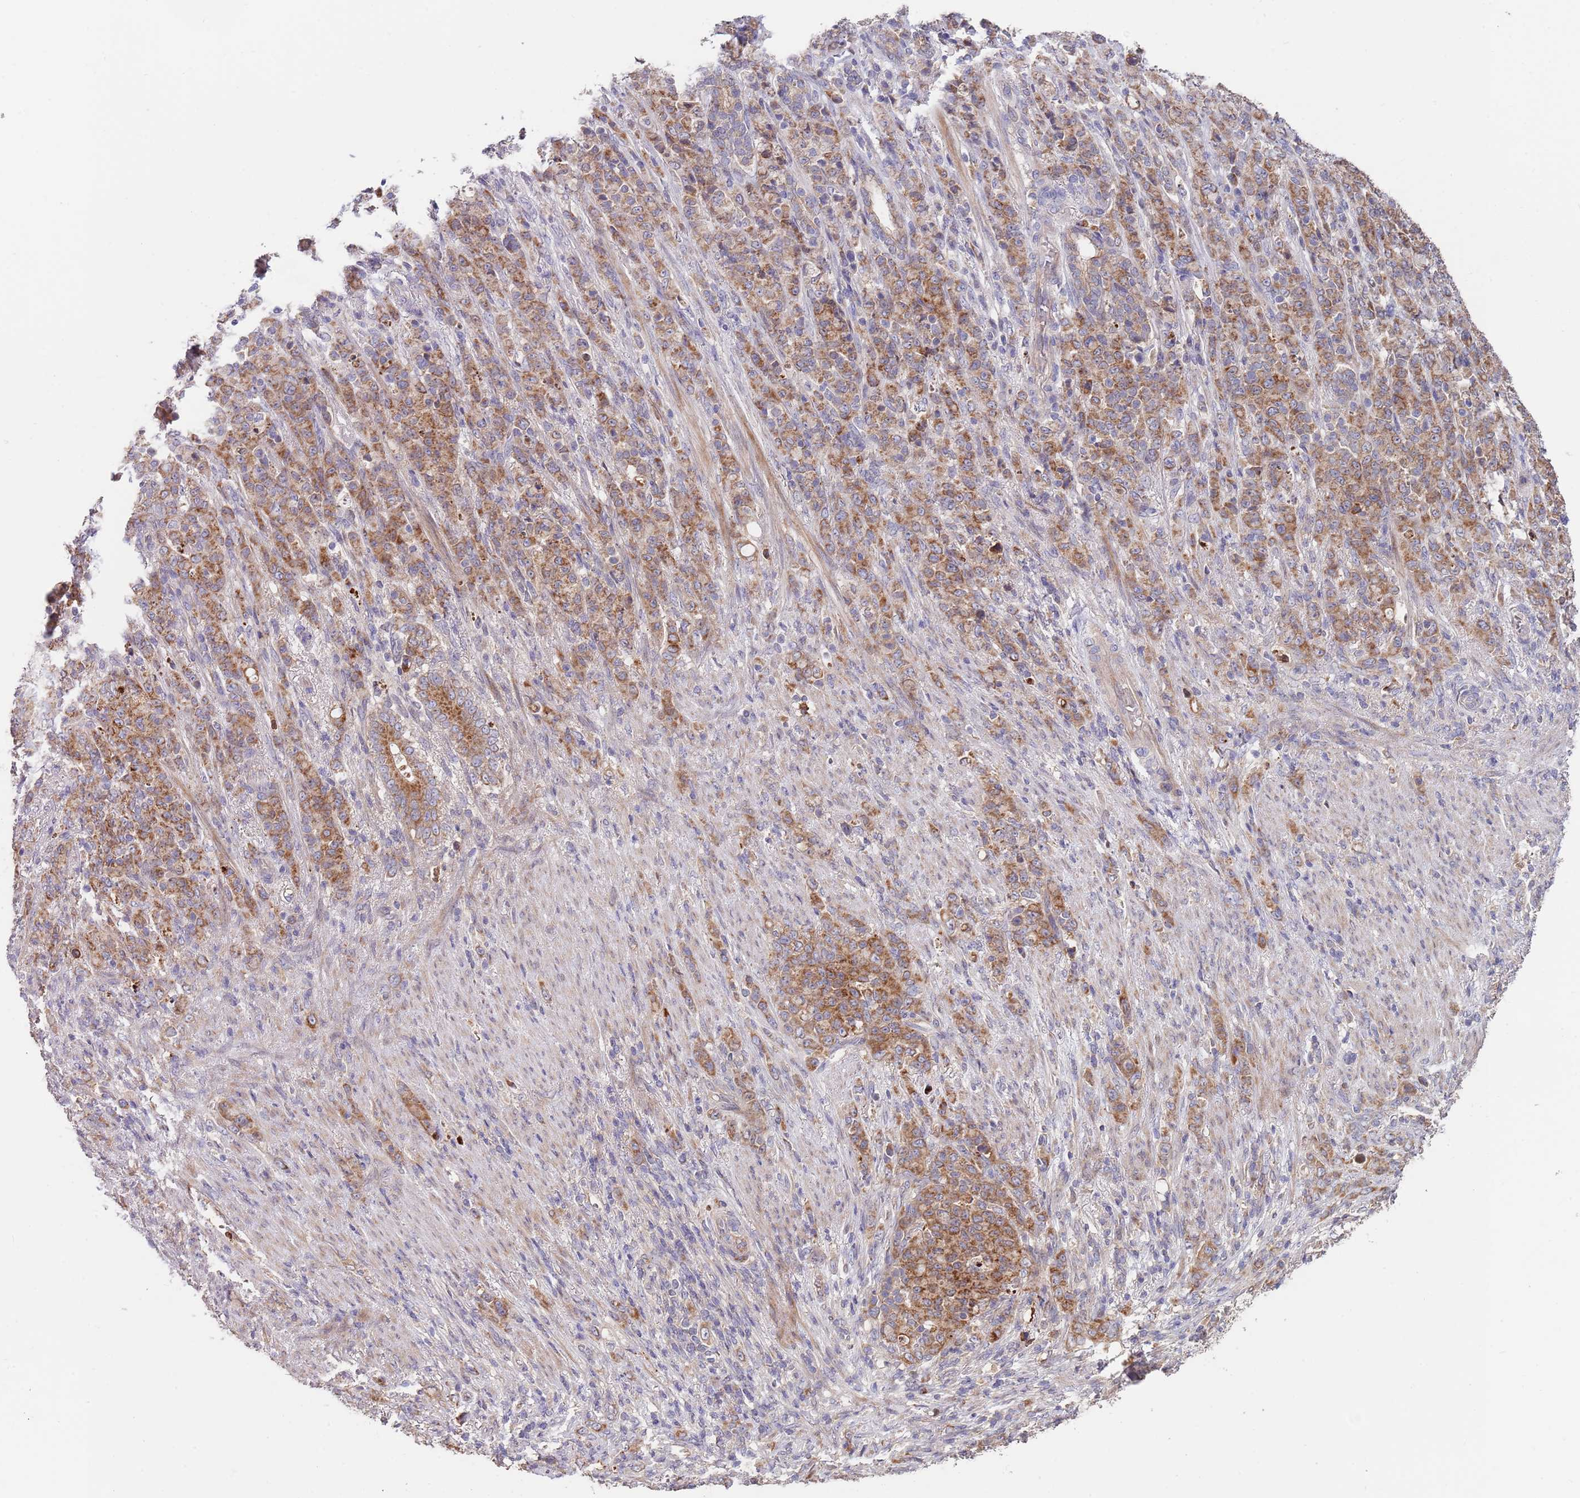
{"staining": {"intensity": "moderate", "quantity": ">75%", "location": "cytoplasmic/membranous"}, "tissue": "stomach cancer", "cell_type": "Tumor cells", "image_type": "cancer", "snomed": [{"axis": "morphology", "description": "Adenocarcinoma, NOS"}, {"axis": "topography", "description": "Stomach"}], "caption": "The histopathology image exhibits a brown stain indicating the presence of a protein in the cytoplasmic/membranous of tumor cells in adenocarcinoma (stomach).", "gene": "ABCC10", "patient": {"sex": "female", "age": 79}}